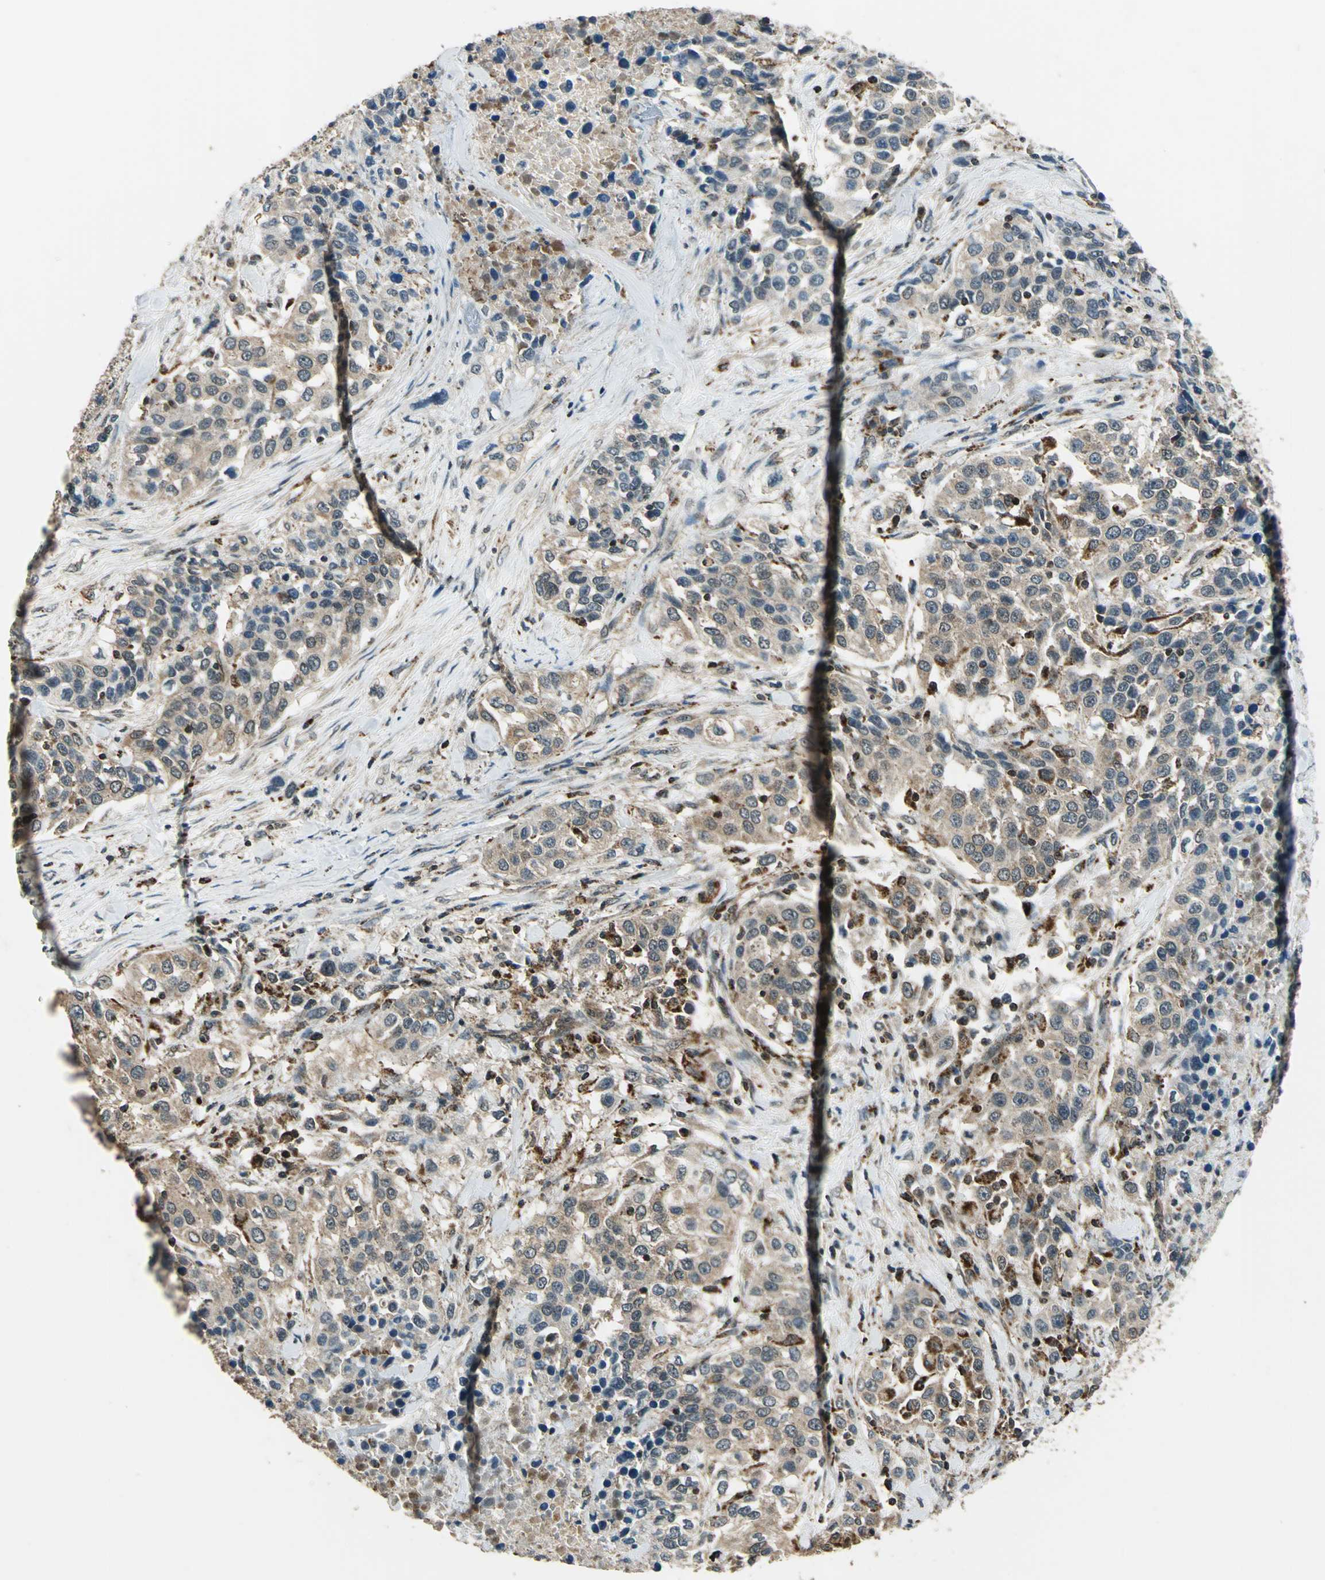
{"staining": {"intensity": "moderate", "quantity": ">75%", "location": "cytoplasmic/membranous"}, "tissue": "urothelial cancer", "cell_type": "Tumor cells", "image_type": "cancer", "snomed": [{"axis": "morphology", "description": "Urothelial carcinoma, High grade"}, {"axis": "topography", "description": "Urinary bladder"}], "caption": "This photomicrograph exhibits immunohistochemistry (IHC) staining of human urothelial carcinoma (high-grade), with medium moderate cytoplasmic/membranous expression in approximately >75% of tumor cells.", "gene": "NUDT2", "patient": {"sex": "female", "age": 80}}